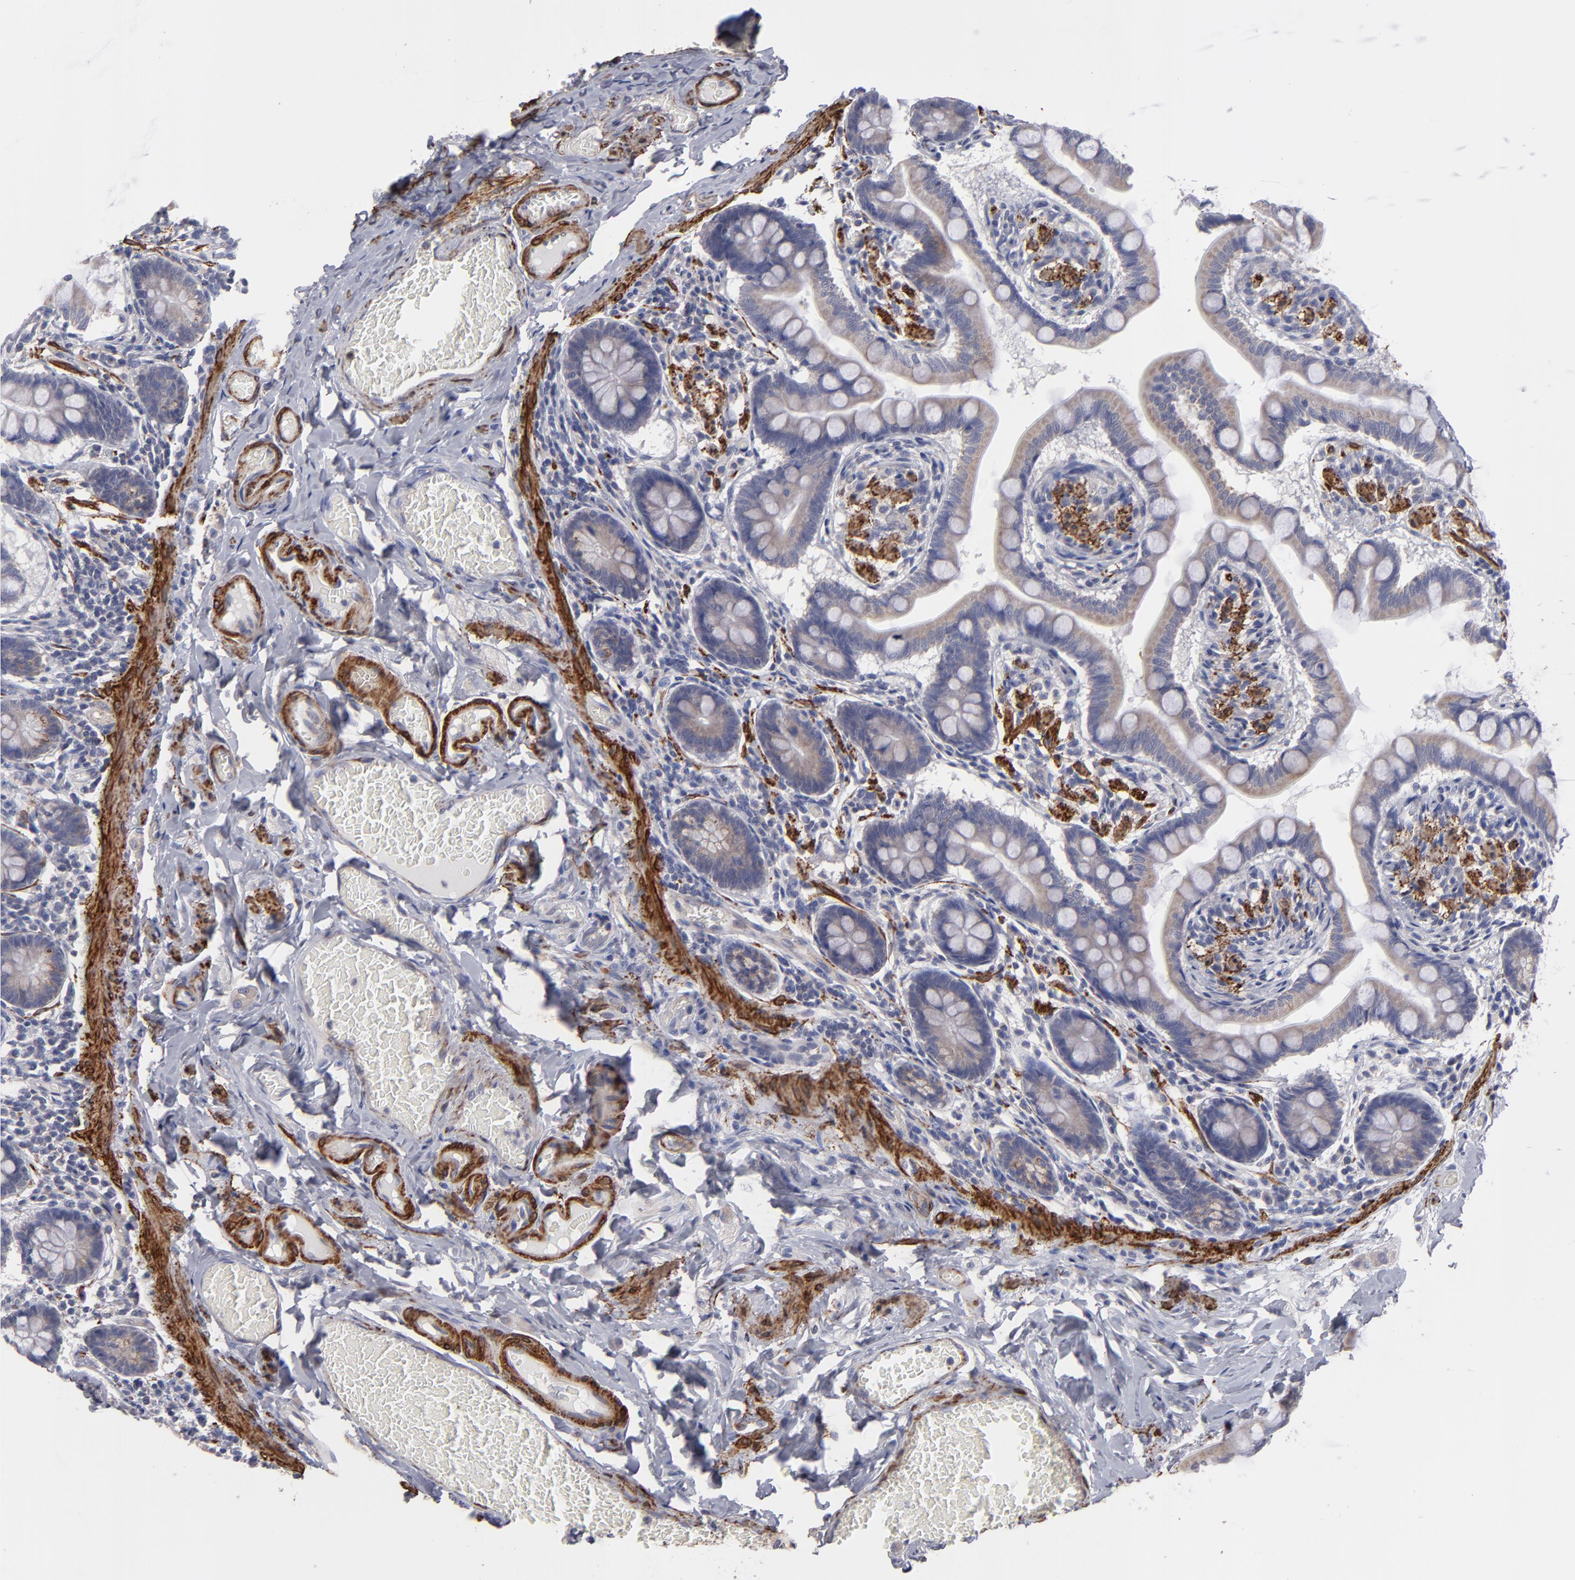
{"staining": {"intensity": "weak", "quantity": "25%-75%", "location": "cytoplasmic/membranous"}, "tissue": "small intestine", "cell_type": "Glandular cells", "image_type": "normal", "snomed": [{"axis": "morphology", "description": "Normal tissue, NOS"}, {"axis": "topography", "description": "Small intestine"}], "caption": "Small intestine stained for a protein (brown) reveals weak cytoplasmic/membranous positive expression in approximately 25%-75% of glandular cells.", "gene": "SLMAP", "patient": {"sex": "male", "age": 41}}